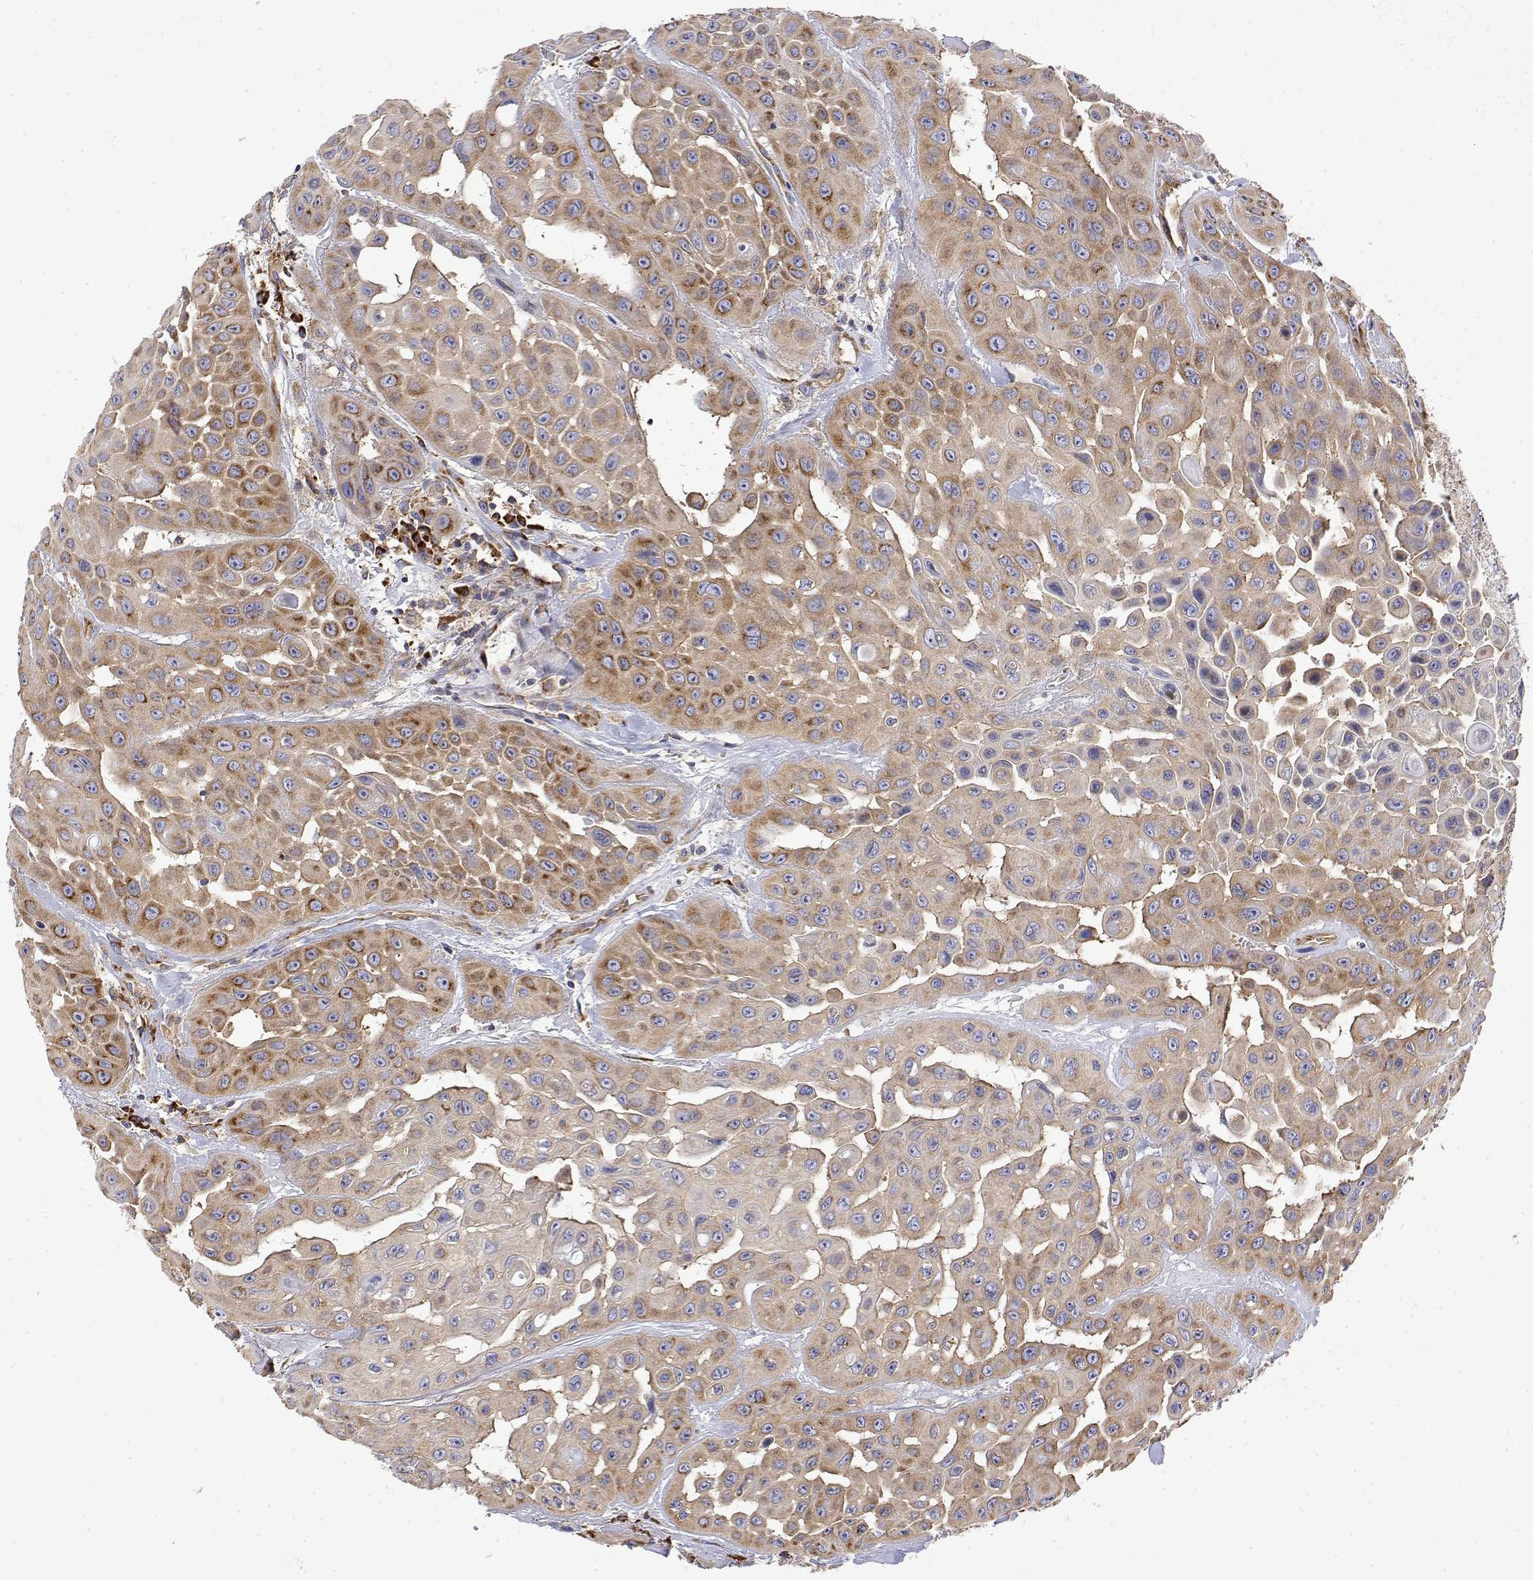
{"staining": {"intensity": "moderate", "quantity": ">75%", "location": "cytoplasmic/membranous"}, "tissue": "head and neck cancer", "cell_type": "Tumor cells", "image_type": "cancer", "snomed": [{"axis": "morphology", "description": "Adenocarcinoma, NOS"}, {"axis": "topography", "description": "Head-Neck"}], "caption": "High-power microscopy captured an immunohistochemistry photomicrograph of head and neck cancer, revealing moderate cytoplasmic/membranous staining in approximately >75% of tumor cells. The protein of interest is stained brown, and the nuclei are stained in blue (DAB (3,3'-diaminobenzidine) IHC with brightfield microscopy, high magnification).", "gene": "EEF1G", "patient": {"sex": "male", "age": 73}}